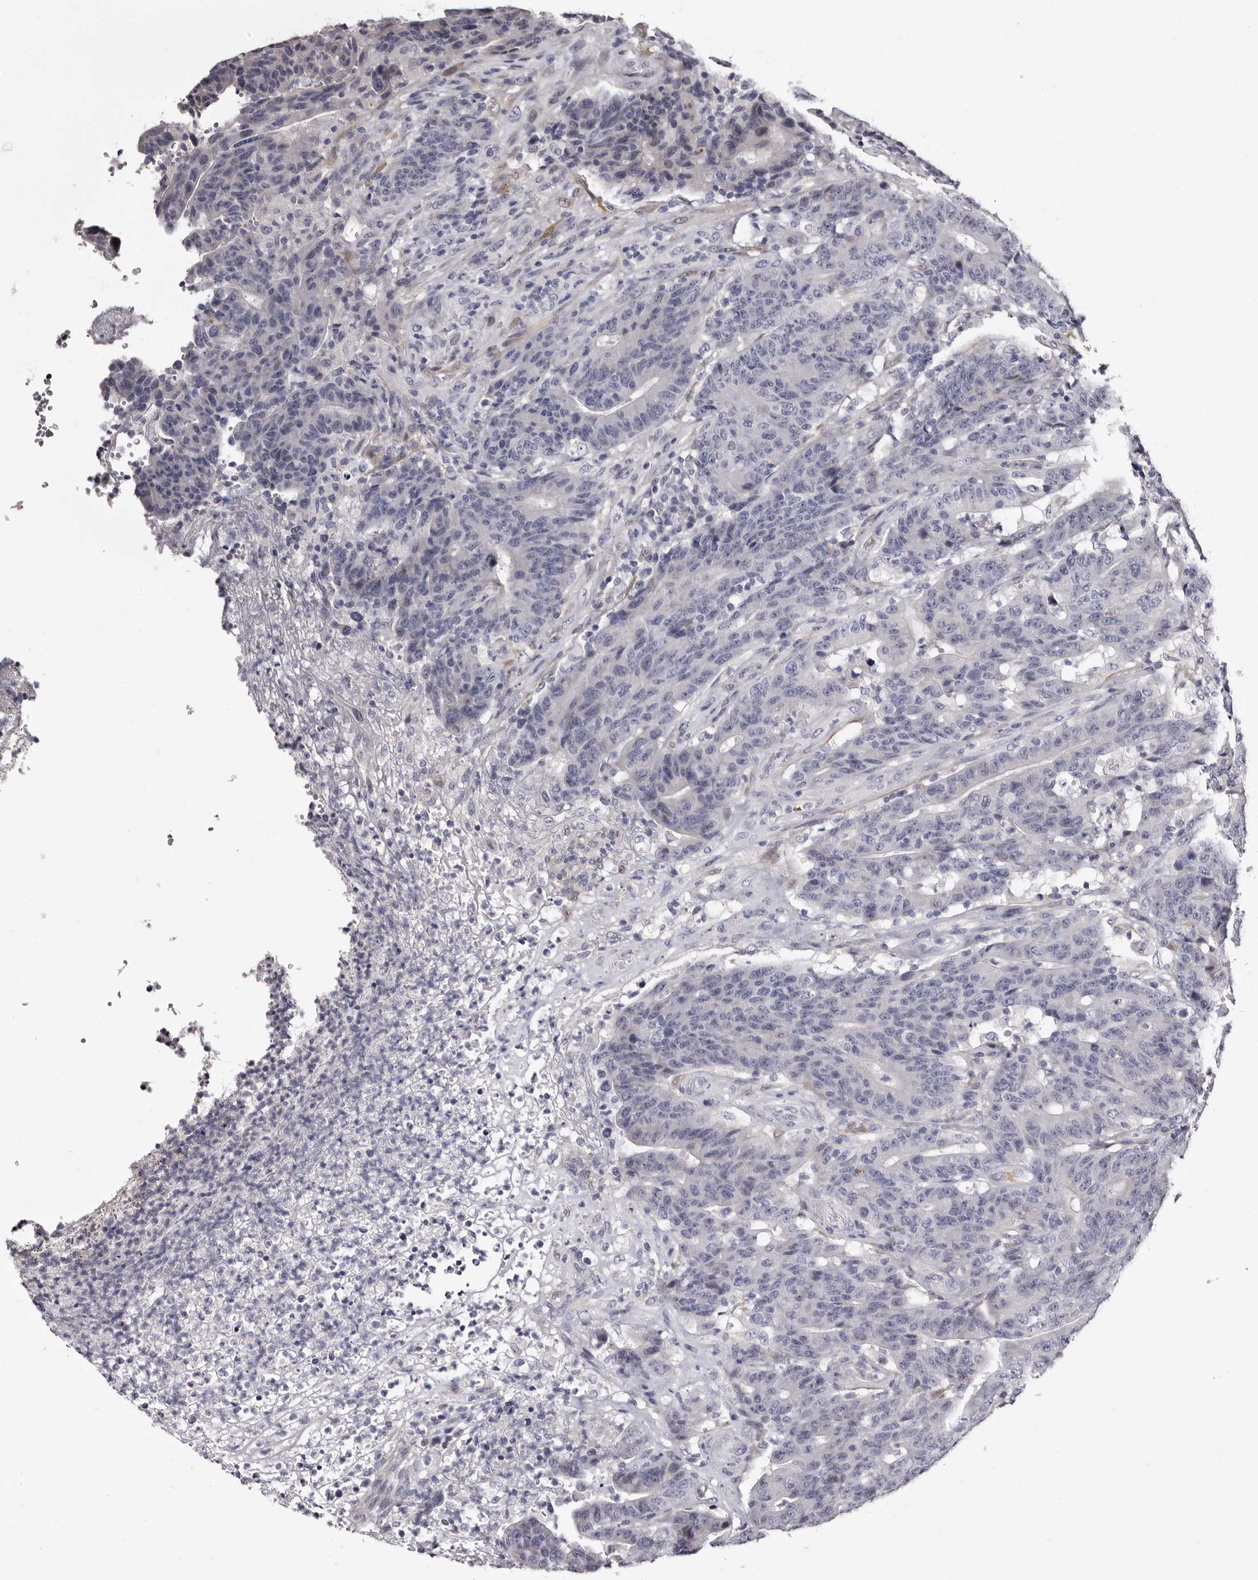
{"staining": {"intensity": "negative", "quantity": "none", "location": "none"}, "tissue": "colorectal cancer", "cell_type": "Tumor cells", "image_type": "cancer", "snomed": [{"axis": "morphology", "description": "Normal tissue, NOS"}, {"axis": "morphology", "description": "Adenocarcinoma, NOS"}, {"axis": "topography", "description": "Colon"}], "caption": "Immunohistochemical staining of adenocarcinoma (colorectal) reveals no significant staining in tumor cells.", "gene": "BPGM", "patient": {"sex": "female", "age": 75}}